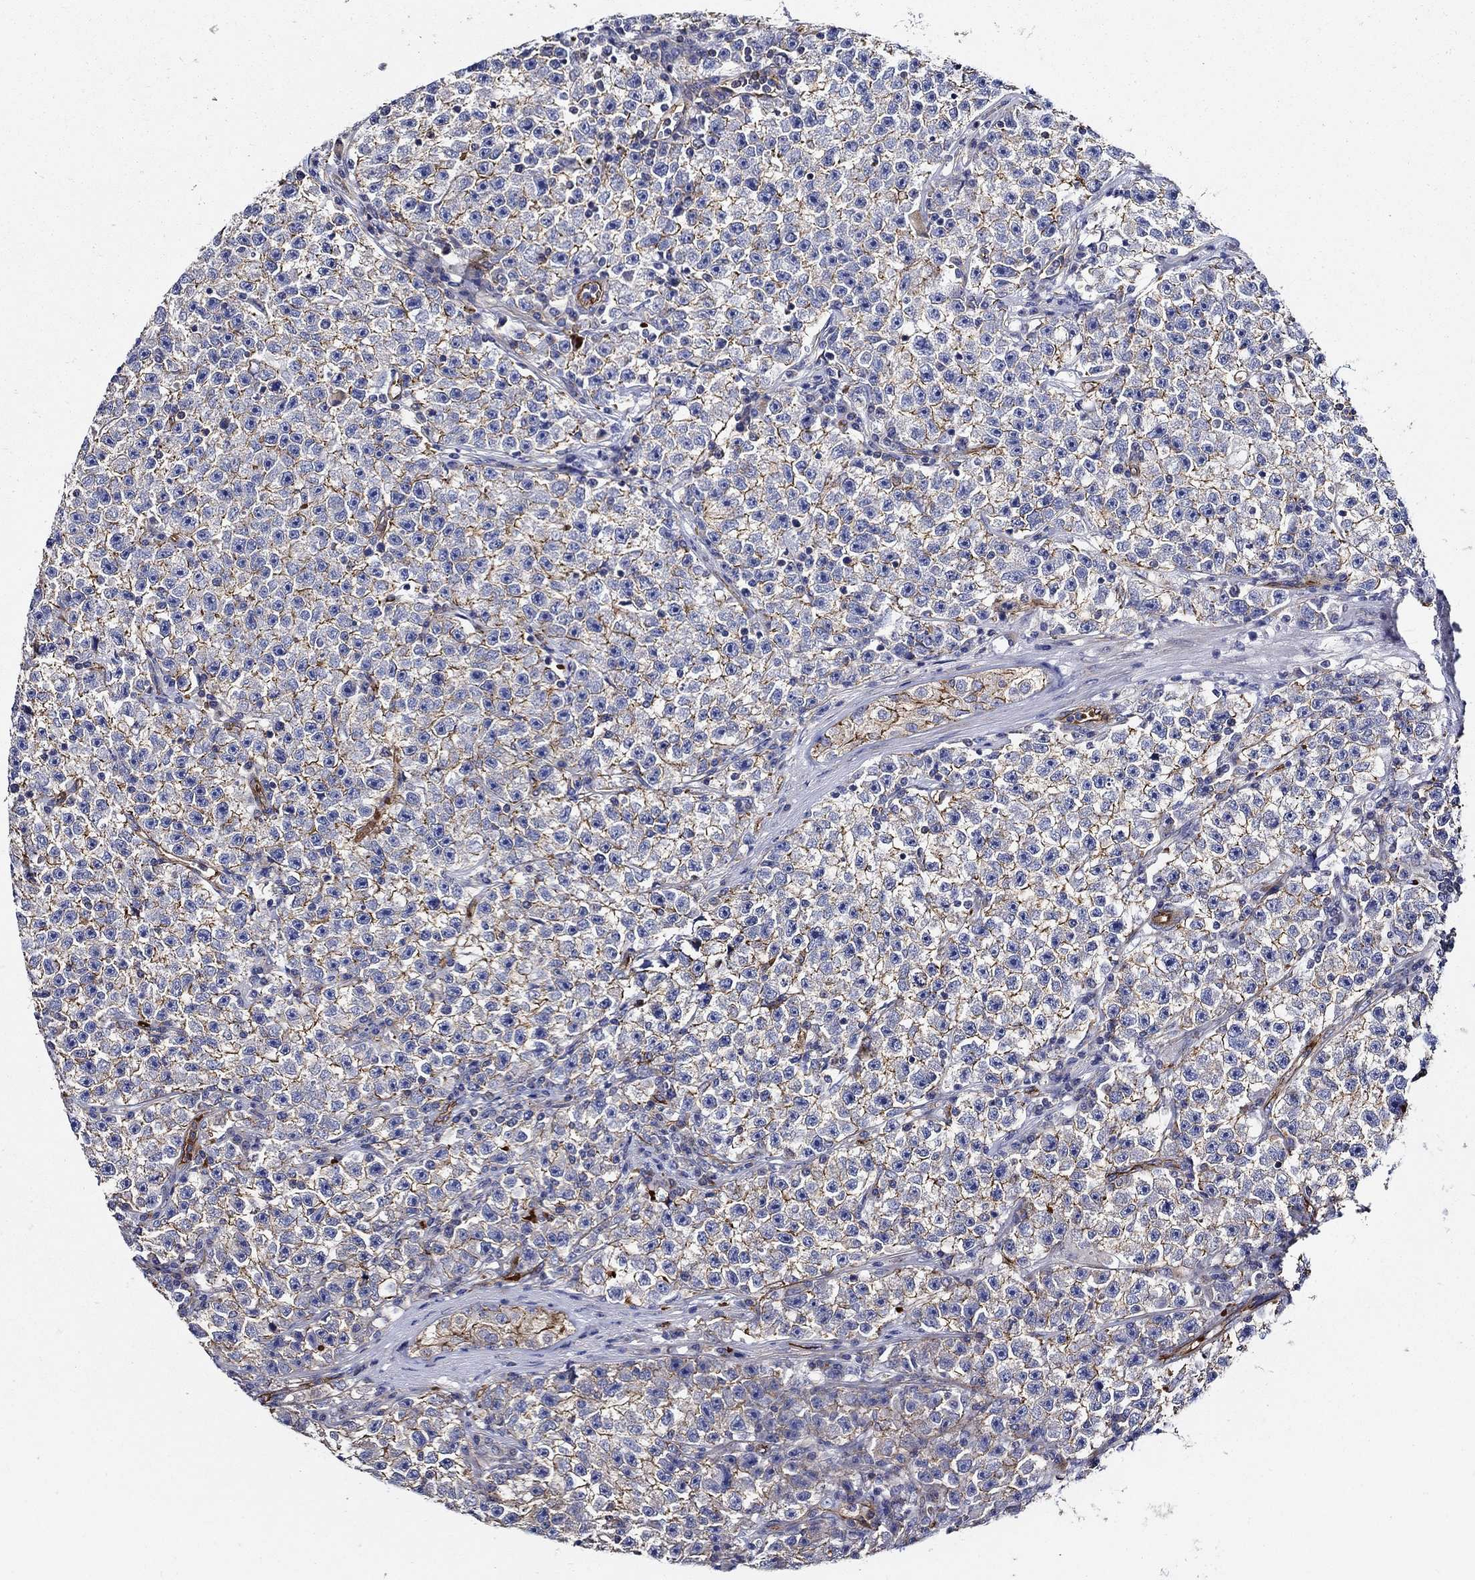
{"staining": {"intensity": "moderate", "quantity": "25%-75%", "location": "cytoplasmic/membranous"}, "tissue": "testis cancer", "cell_type": "Tumor cells", "image_type": "cancer", "snomed": [{"axis": "morphology", "description": "Seminoma, NOS"}, {"axis": "topography", "description": "Testis"}], "caption": "Immunohistochemistry (IHC) photomicrograph of neoplastic tissue: testis cancer (seminoma) stained using immunohistochemistry (IHC) displays medium levels of moderate protein expression localized specifically in the cytoplasmic/membranous of tumor cells, appearing as a cytoplasmic/membranous brown color.", "gene": "APBB3", "patient": {"sex": "male", "age": 22}}